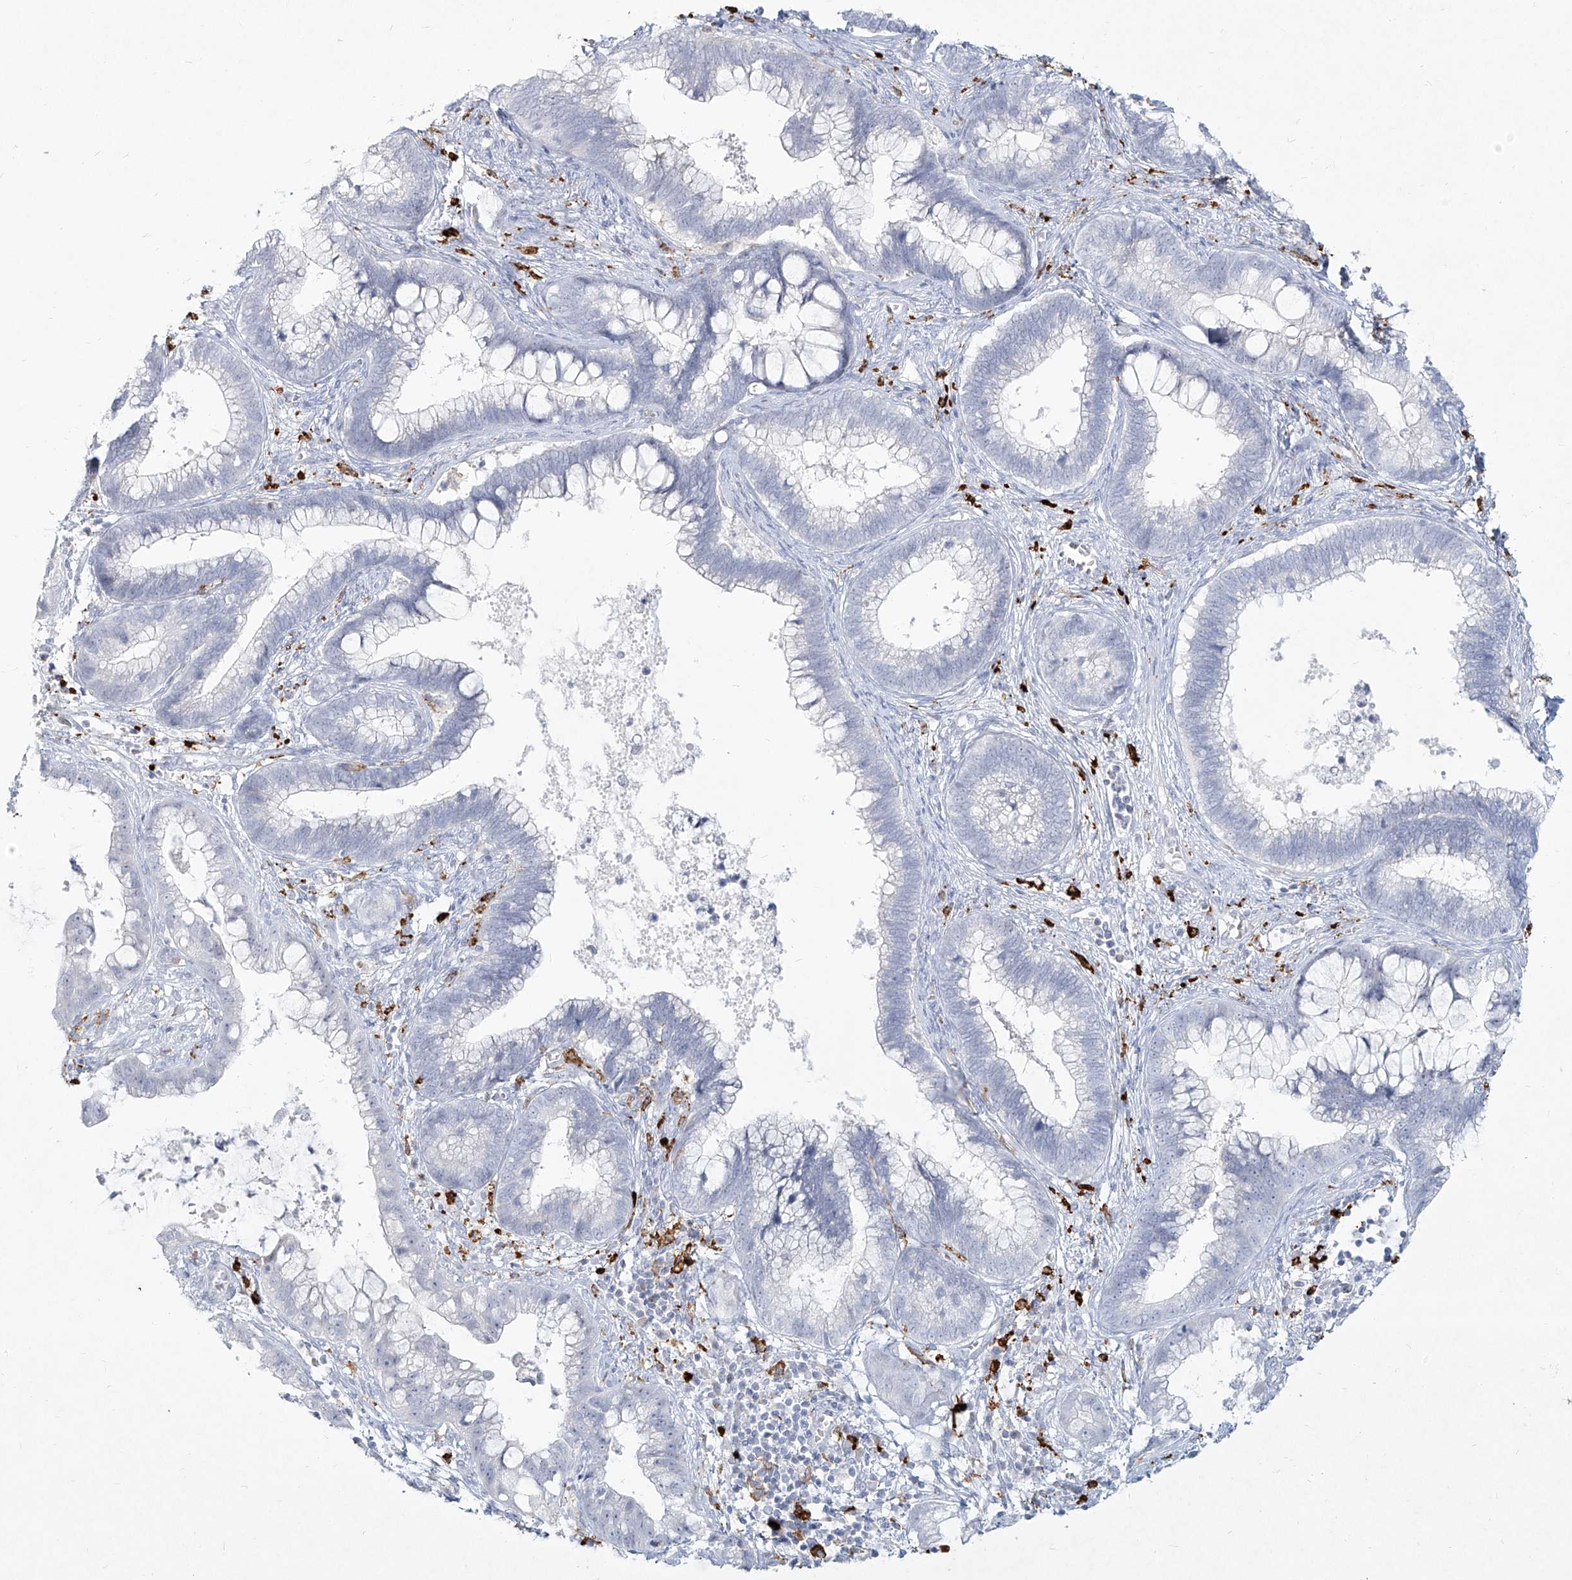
{"staining": {"intensity": "negative", "quantity": "none", "location": "none"}, "tissue": "cervical cancer", "cell_type": "Tumor cells", "image_type": "cancer", "snomed": [{"axis": "morphology", "description": "Adenocarcinoma, NOS"}, {"axis": "topography", "description": "Cervix"}], "caption": "An immunohistochemistry image of adenocarcinoma (cervical) is shown. There is no staining in tumor cells of adenocarcinoma (cervical).", "gene": "CD209", "patient": {"sex": "female", "age": 44}}